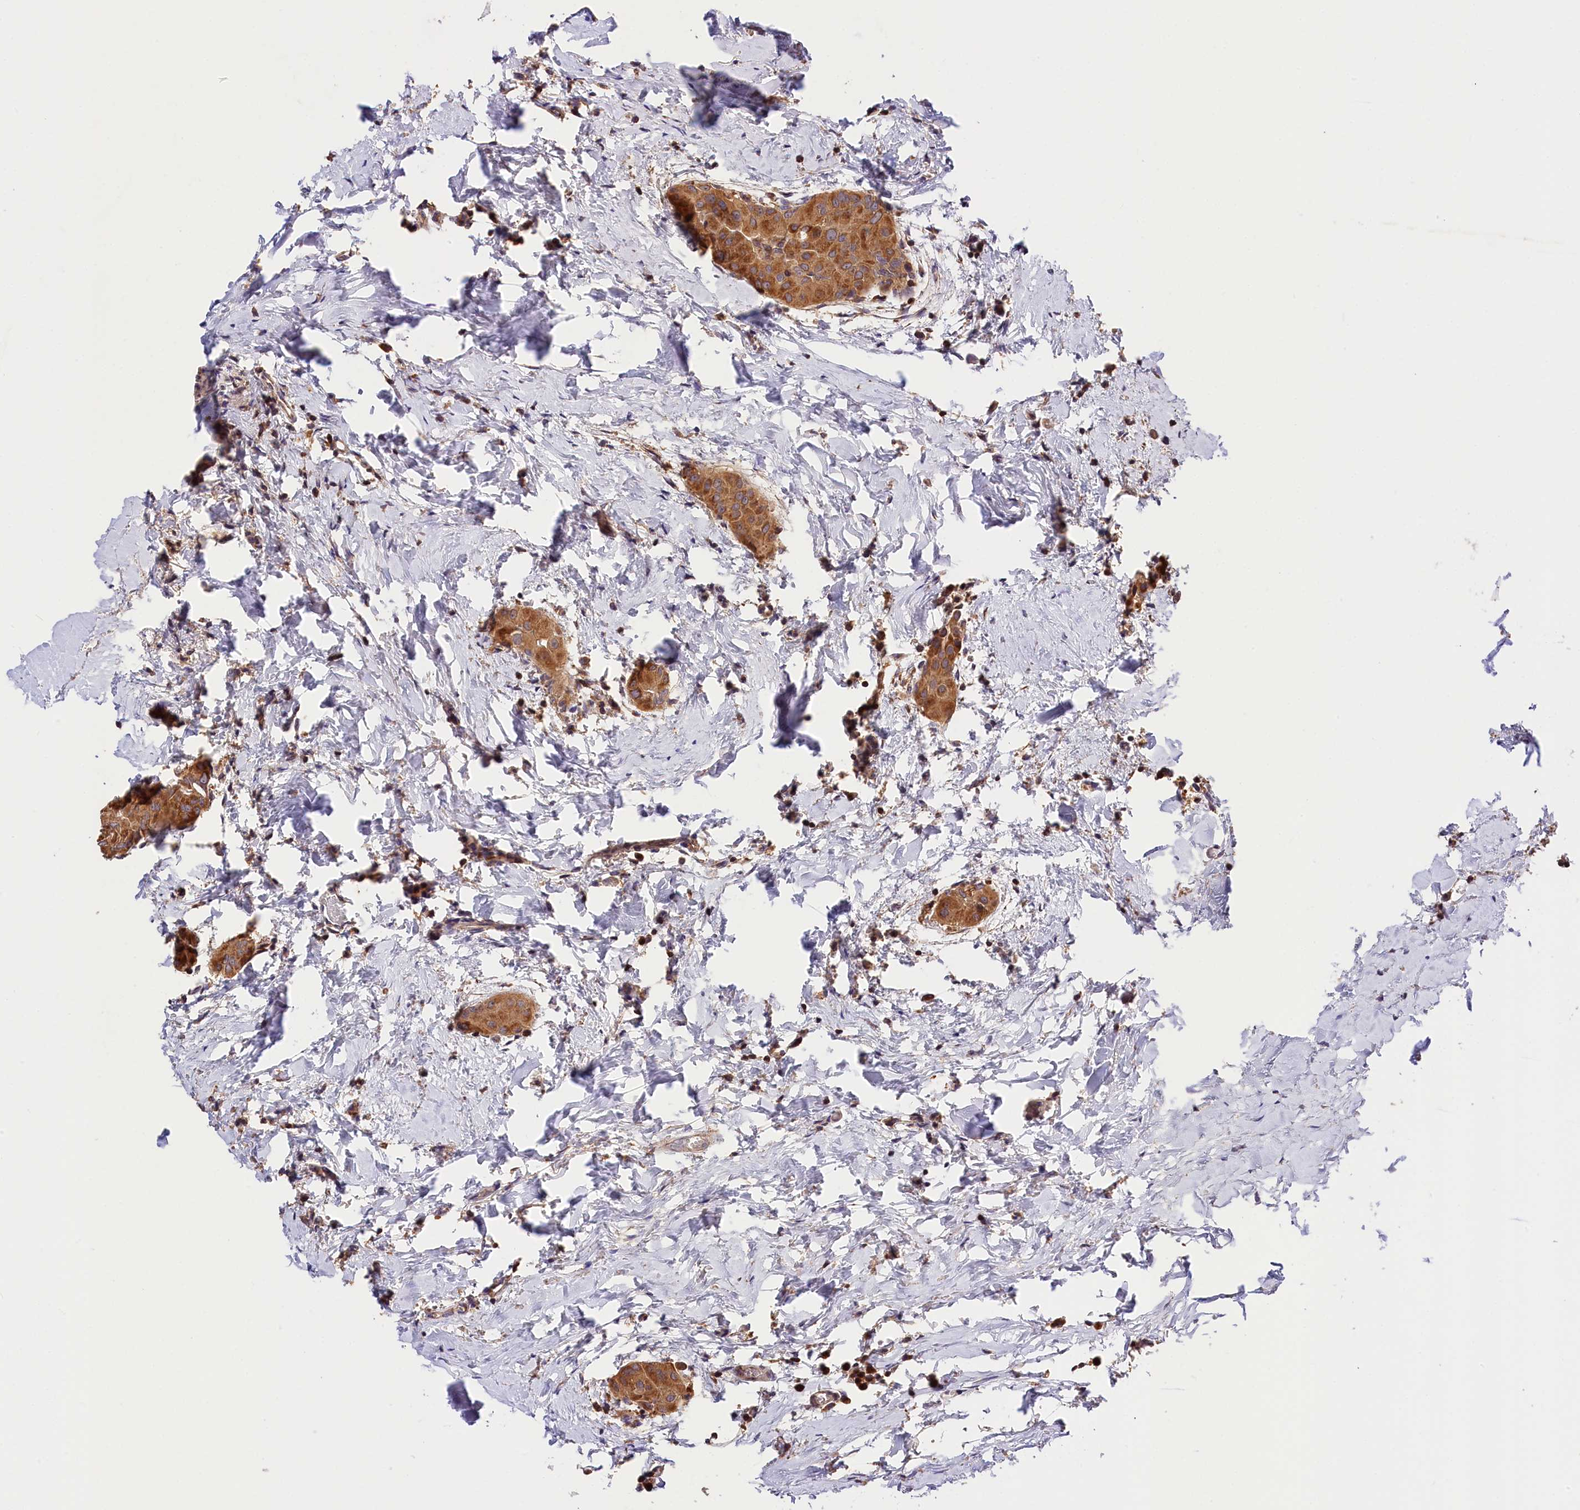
{"staining": {"intensity": "moderate", "quantity": ">75%", "location": "cytoplasmic/membranous"}, "tissue": "thyroid cancer", "cell_type": "Tumor cells", "image_type": "cancer", "snomed": [{"axis": "morphology", "description": "Papillary adenocarcinoma, NOS"}, {"axis": "topography", "description": "Thyroid gland"}], "caption": "Immunohistochemical staining of thyroid cancer (papillary adenocarcinoma) shows medium levels of moderate cytoplasmic/membranous protein expression in about >75% of tumor cells.", "gene": "KPTN", "patient": {"sex": "male", "age": 33}}